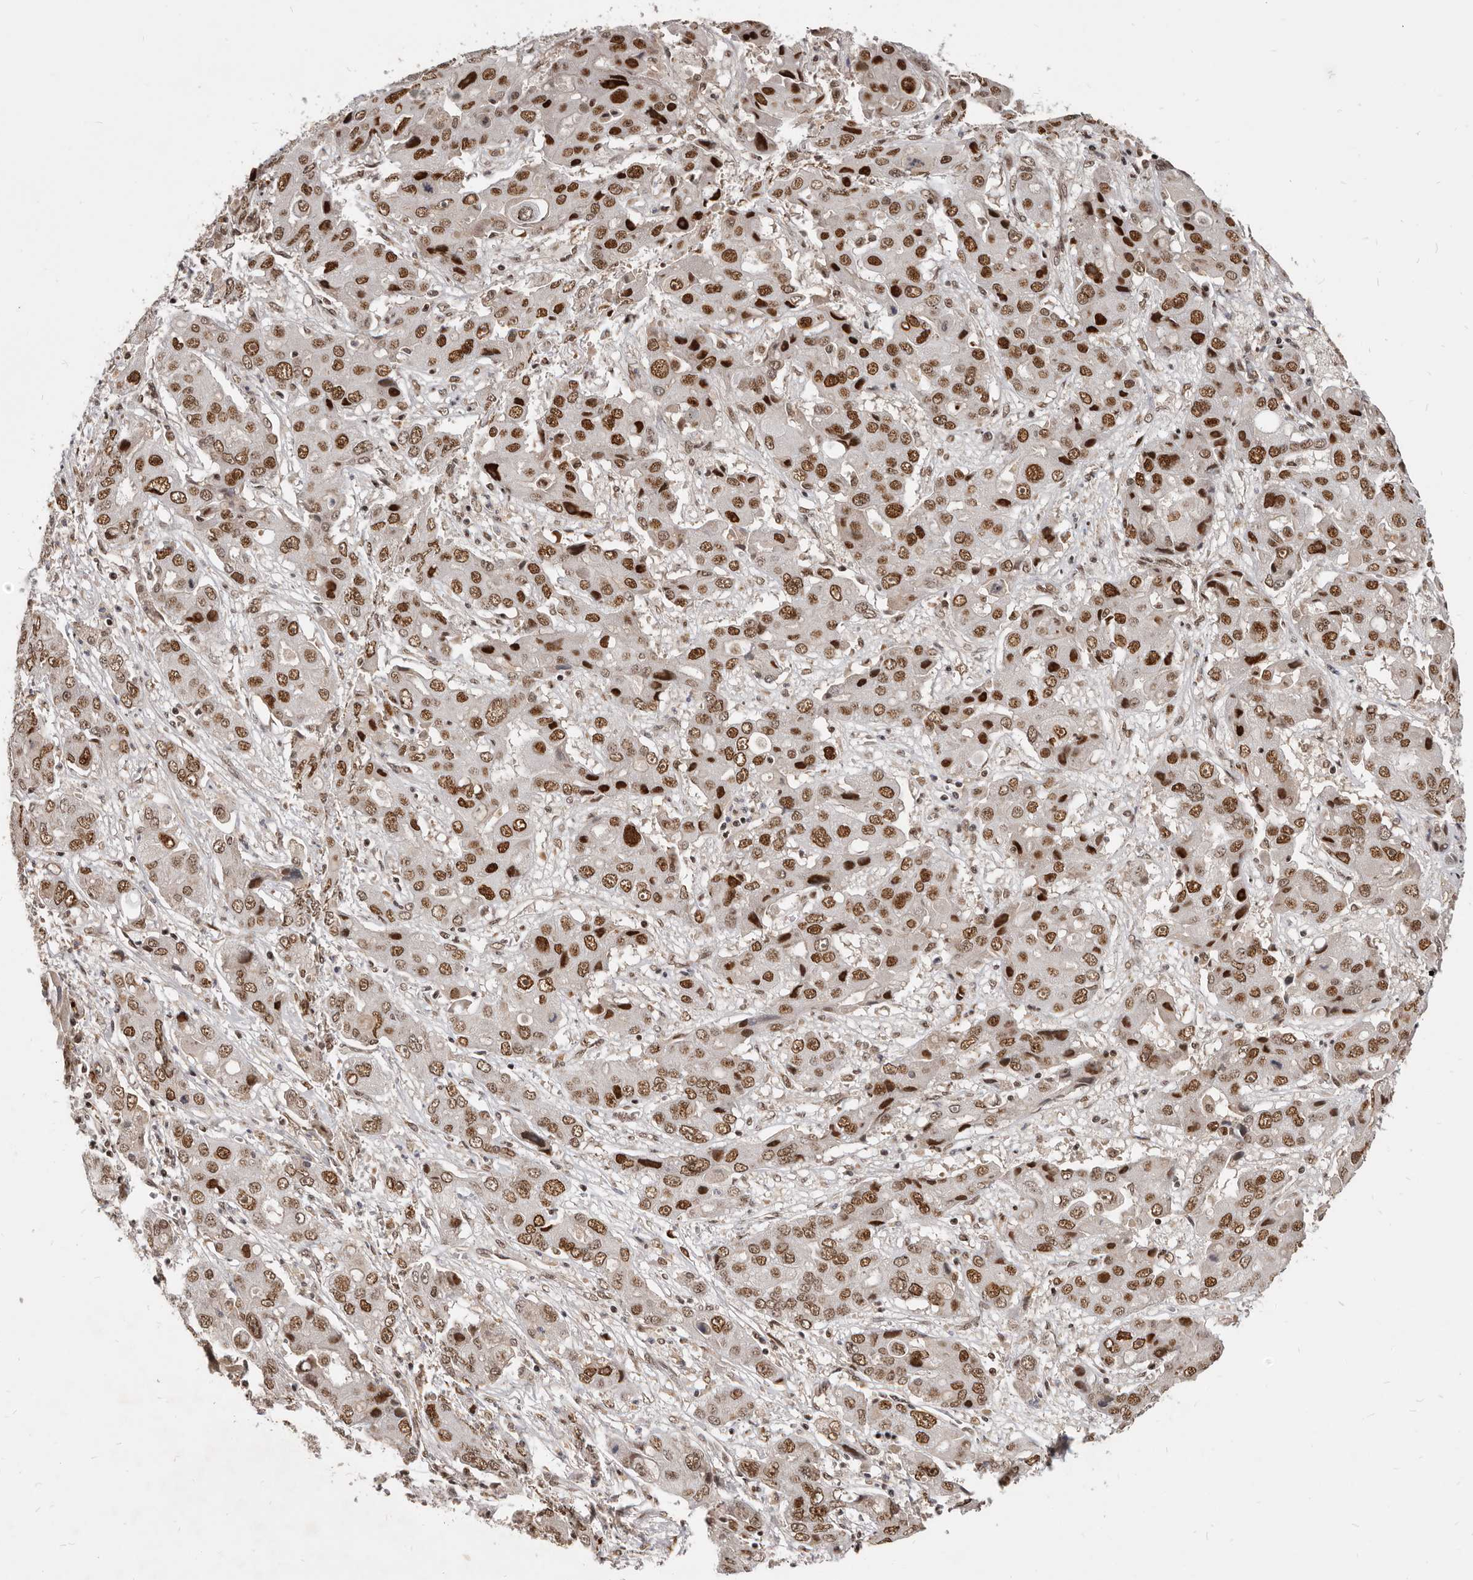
{"staining": {"intensity": "strong", "quantity": ">75%", "location": "nuclear"}, "tissue": "liver cancer", "cell_type": "Tumor cells", "image_type": "cancer", "snomed": [{"axis": "morphology", "description": "Cholangiocarcinoma"}, {"axis": "topography", "description": "Liver"}], "caption": "Immunohistochemical staining of human cholangiocarcinoma (liver) shows high levels of strong nuclear expression in about >75% of tumor cells.", "gene": "ATF5", "patient": {"sex": "male", "age": 67}}